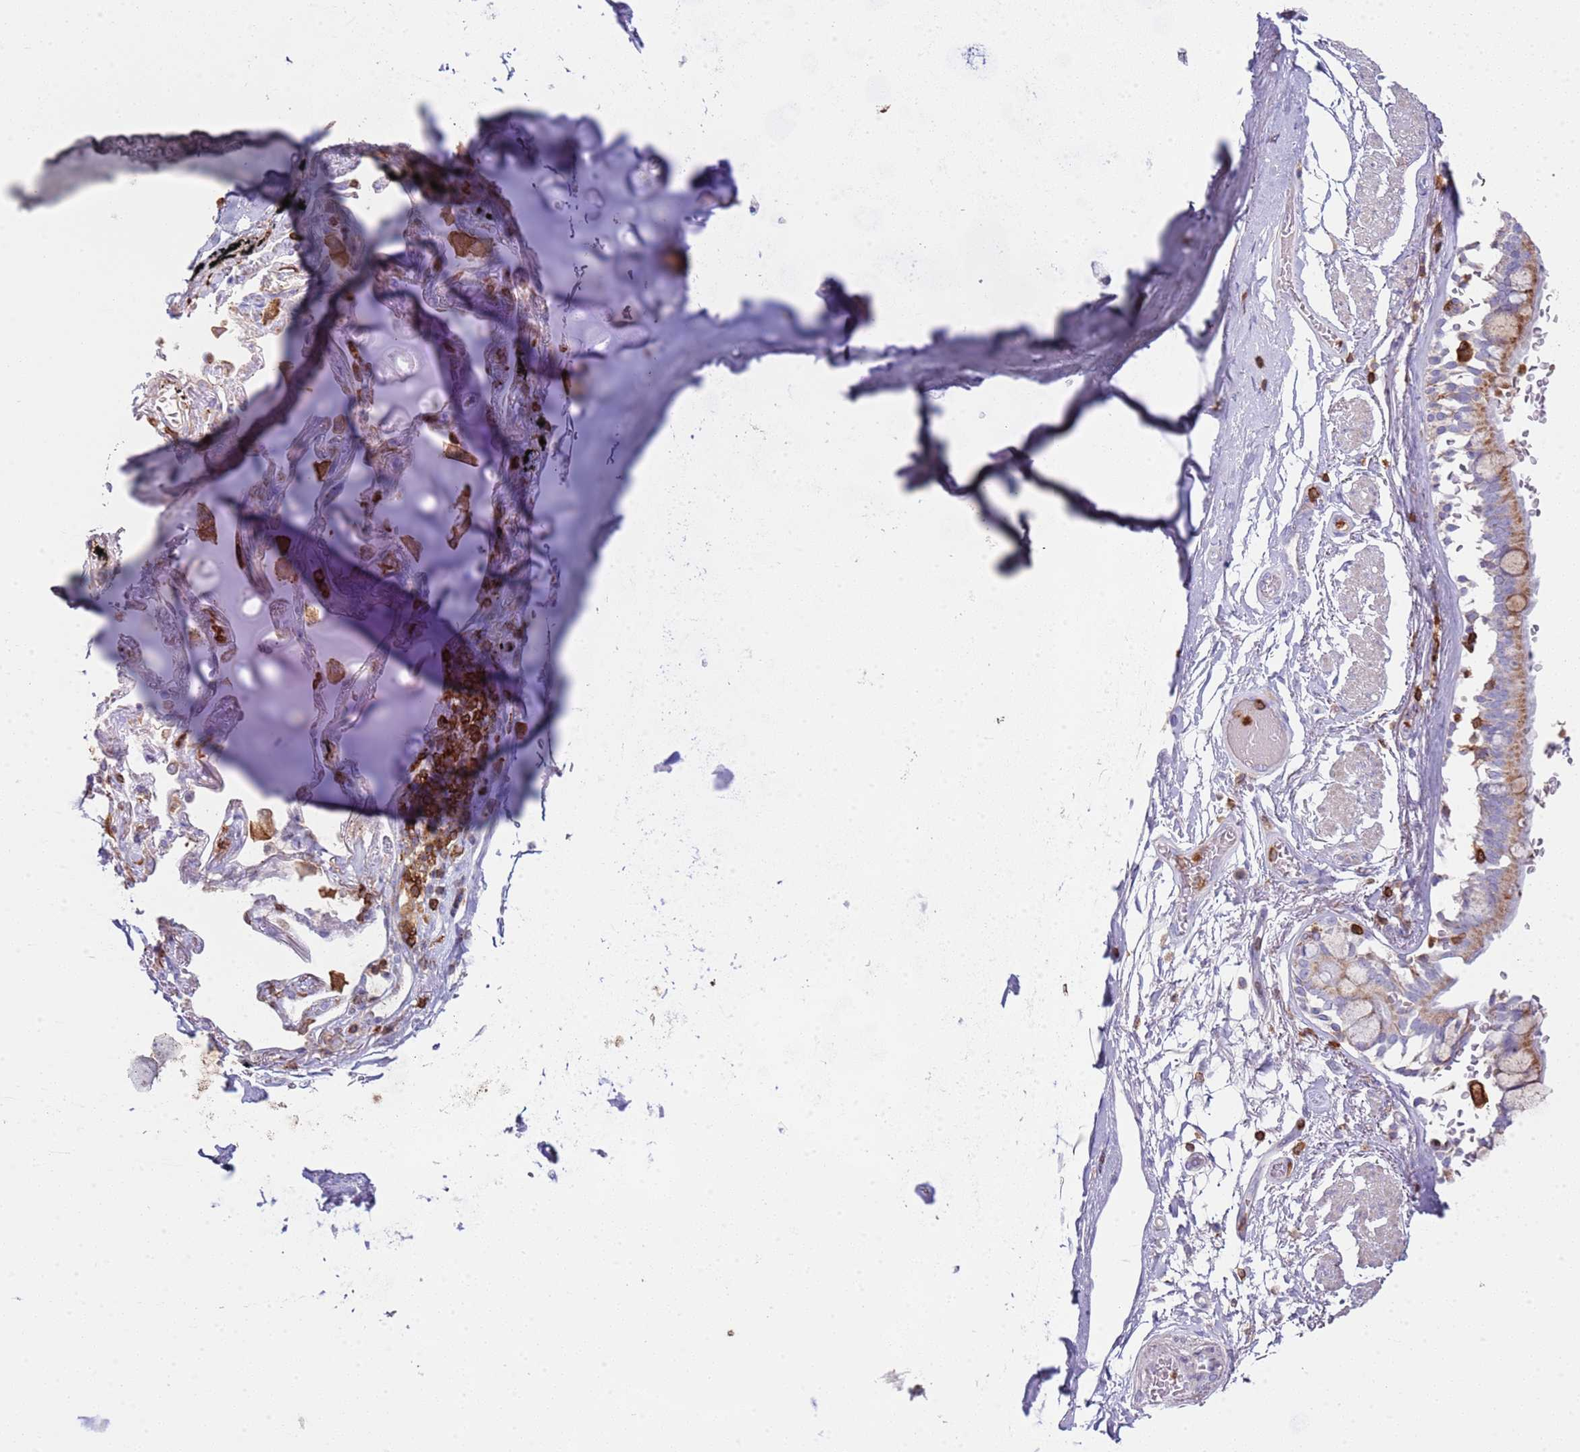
{"staining": {"intensity": "moderate", "quantity": ">75%", "location": "cytoplasmic/membranous"}, "tissue": "bronchus", "cell_type": "Respiratory epithelial cells", "image_type": "normal", "snomed": [{"axis": "morphology", "description": "Normal tissue, NOS"}, {"axis": "topography", "description": "Bronchus"}], "caption": "Immunohistochemistry image of normal bronchus stained for a protein (brown), which reveals medium levels of moderate cytoplasmic/membranous staining in approximately >75% of respiratory epithelial cells.", "gene": "TTPAL", "patient": {"sex": "male", "age": 70}}